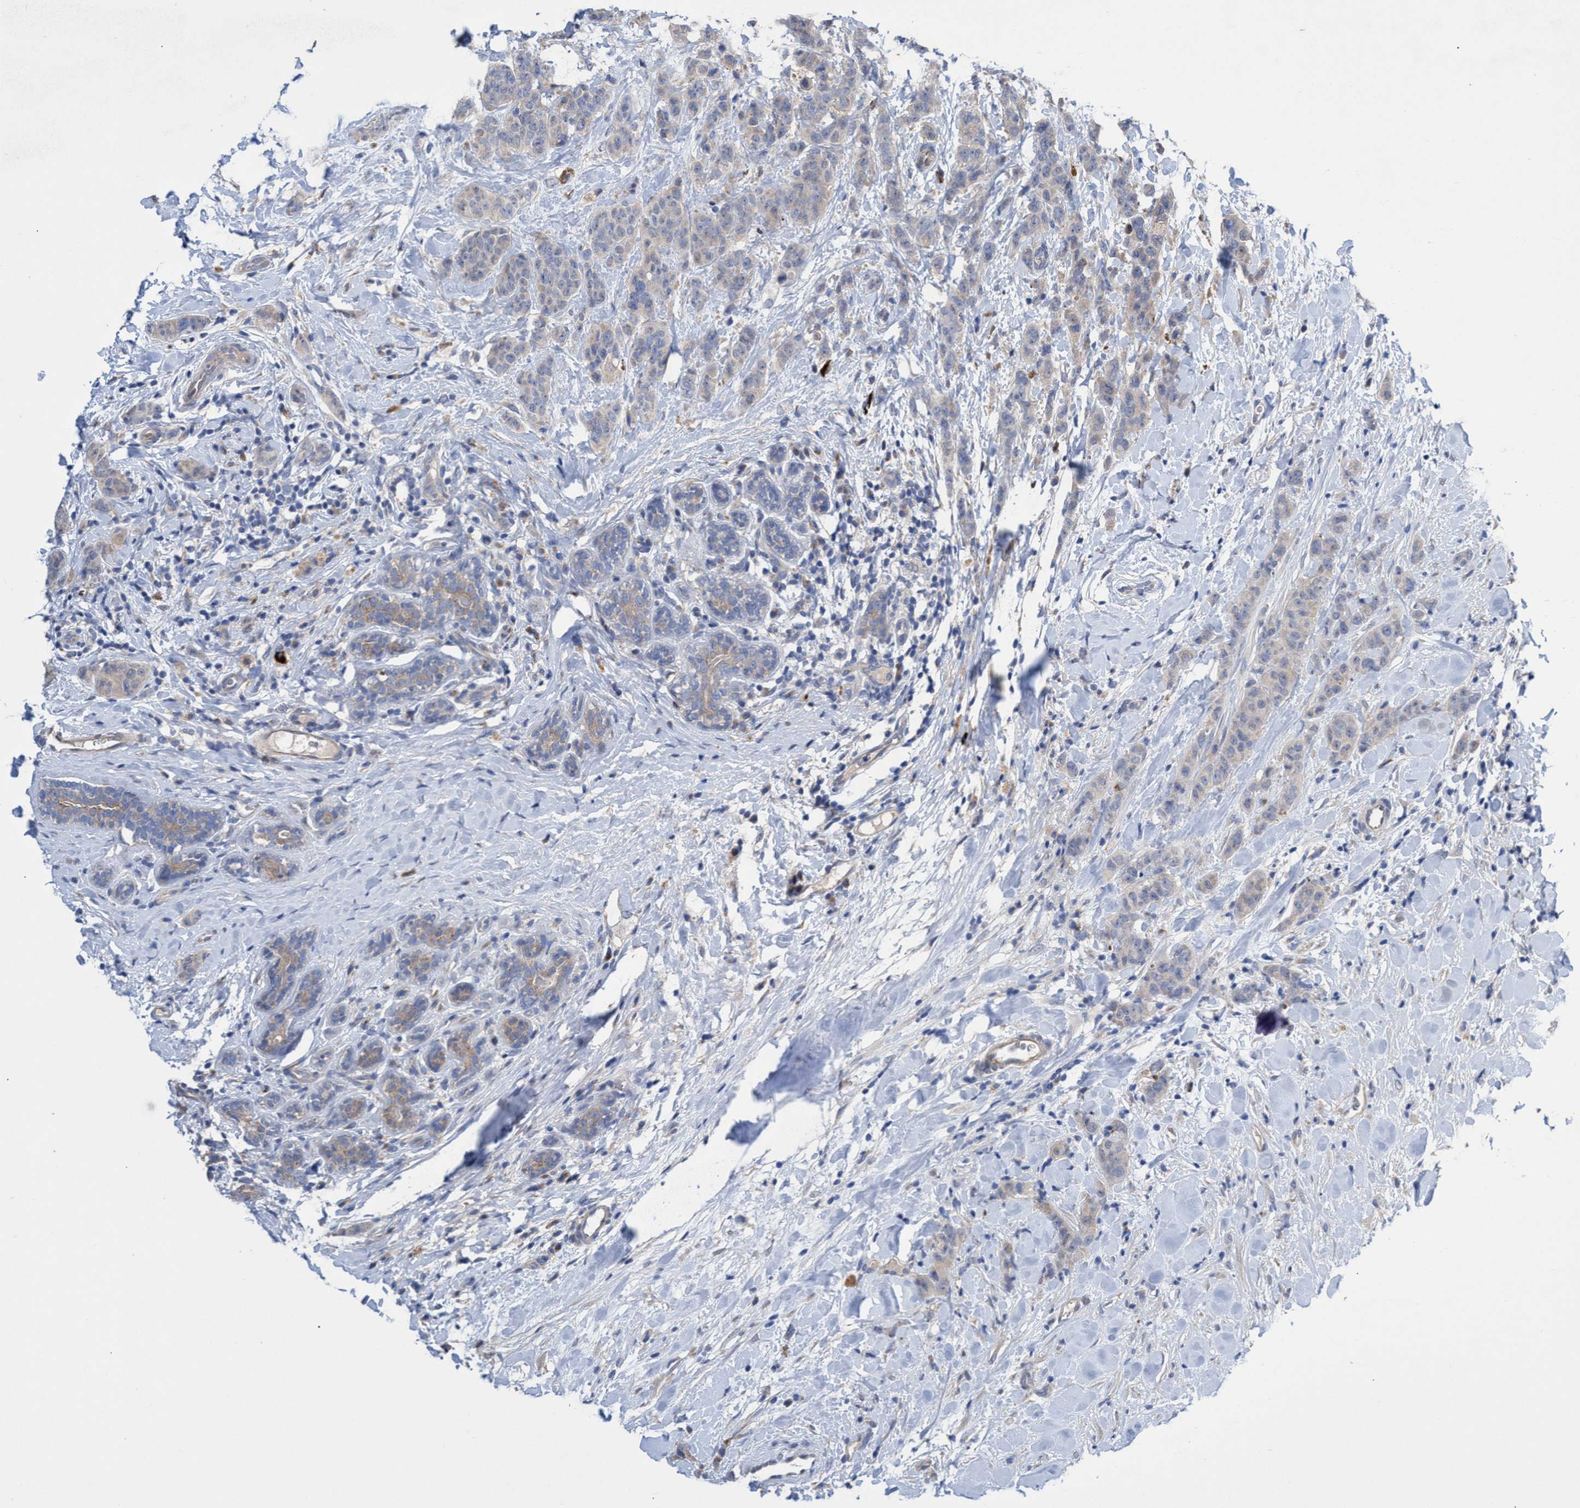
{"staining": {"intensity": "weak", "quantity": ">75%", "location": "cytoplasmic/membranous"}, "tissue": "breast cancer", "cell_type": "Tumor cells", "image_type": "cancer", "snomed": [{"axis": "morphology", "description": "Normal tissue, NOS"}, {"axis": "morphology", "description": "Duct carcinoma"}, {"axis": "topography", "description": "Breast"}], "caption": "Immunohistochemistry (IHC) image of breast infiltrating ductal carcinoma stained for a protein (brown), which reveals low levels of weak cytoplasmic/membranous expression in approximately >75% of tumor cells.", "gene": "SVEP1", "patient": {"sex": "female", "age": 40}}